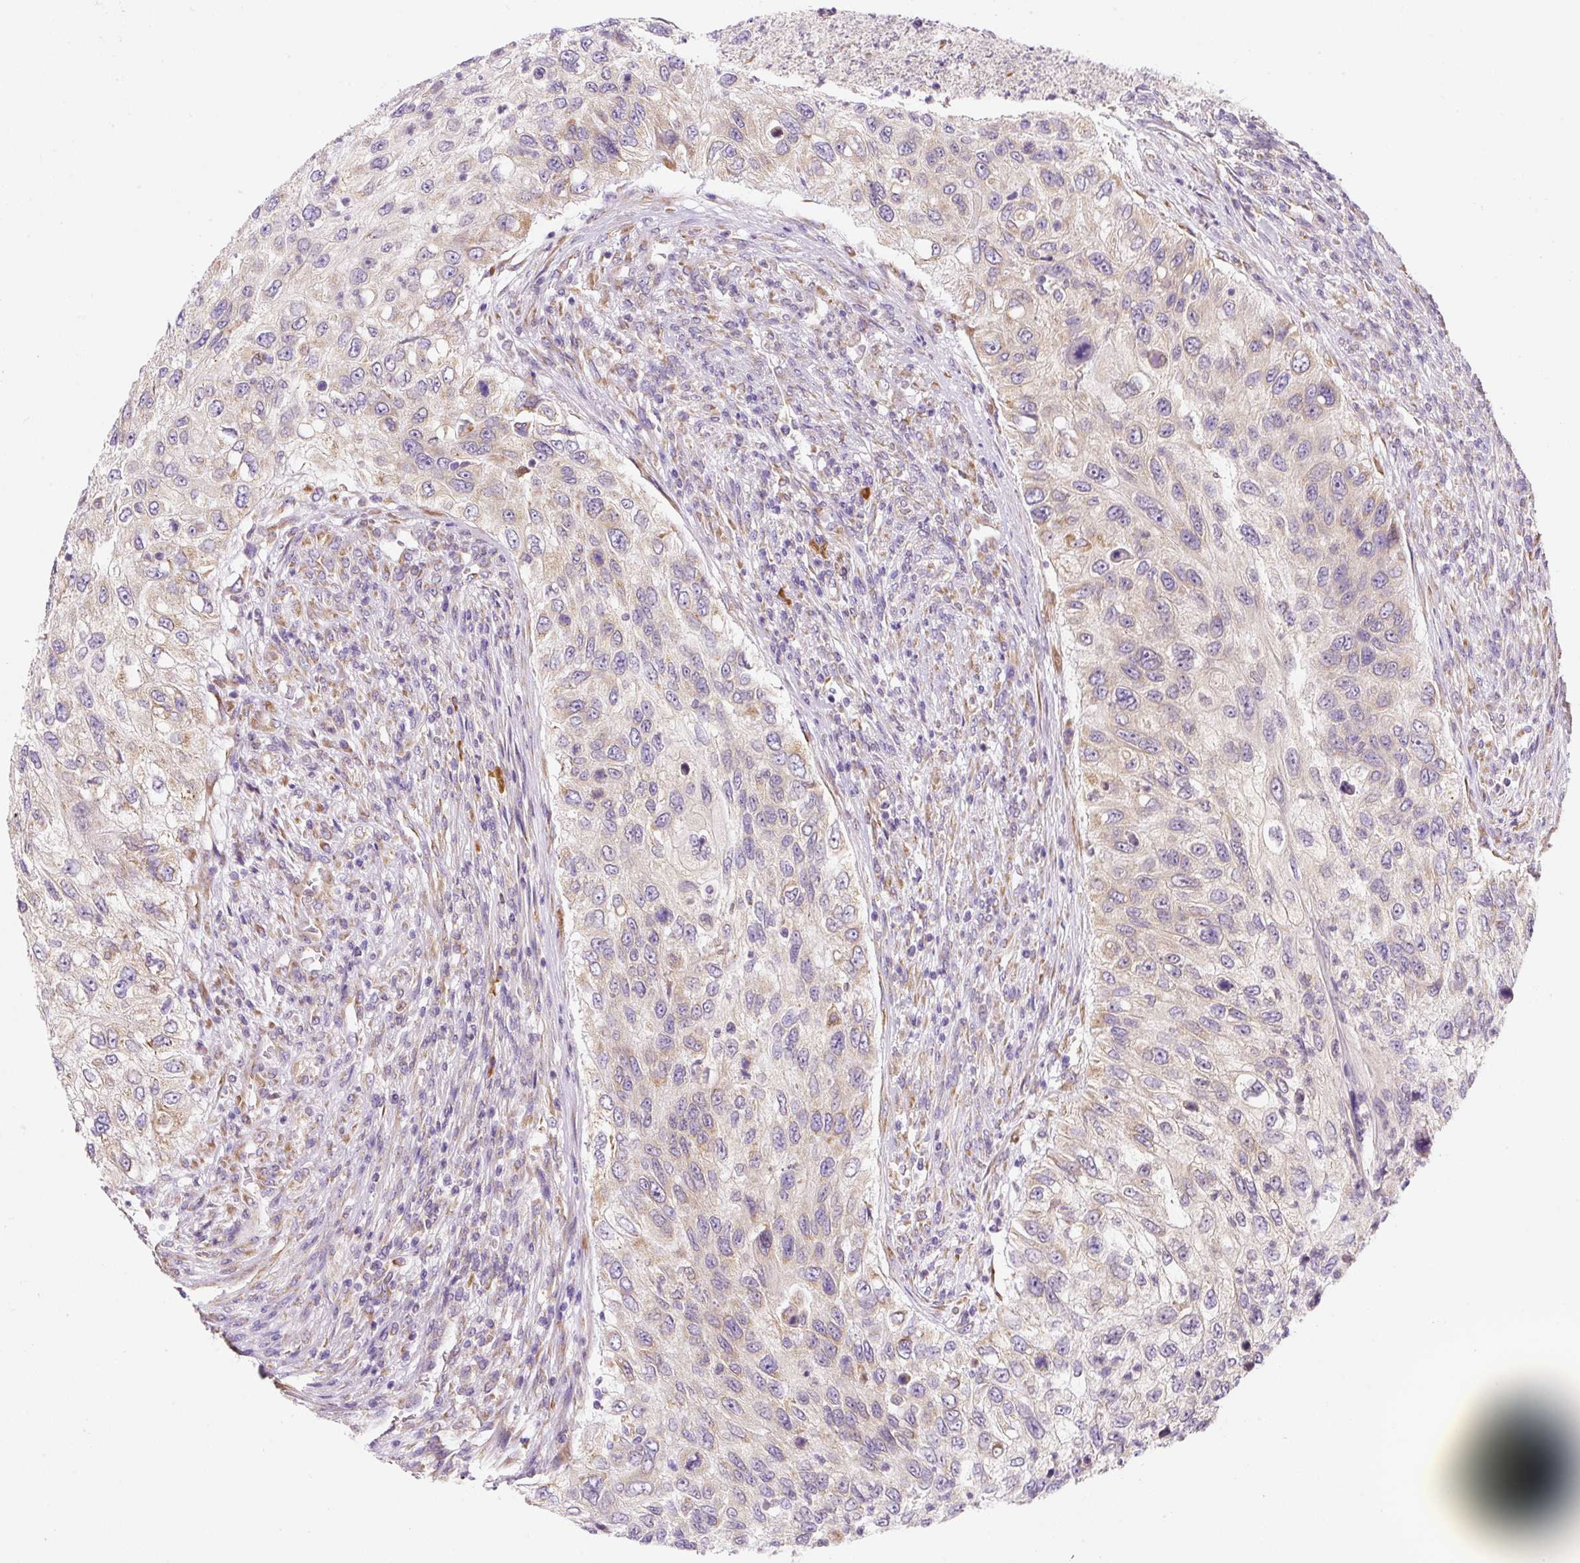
{"staining": {"intensity": "weak", "quantity": "25%-75%", "location": "cytoplasmic/membranous"}, "tissue": "urothelial cancer", "cell_type": "Tumor cells", "image_type": "cancer", "snomed": [{"axis": "morphology", "description": "Urothelial carcinoma, High grade"}, {"axis": "topography", "description": "Urinary bladder"}], "caption": "Urothelial carcinoma (high-grade) stained for a protein (brown) reveals weak cytoplasmic/membranous positive staining in approximately 25%-75% of tumor cells.", "gene": "DDOST", "patient": {"sex": "female", "age": 60}}